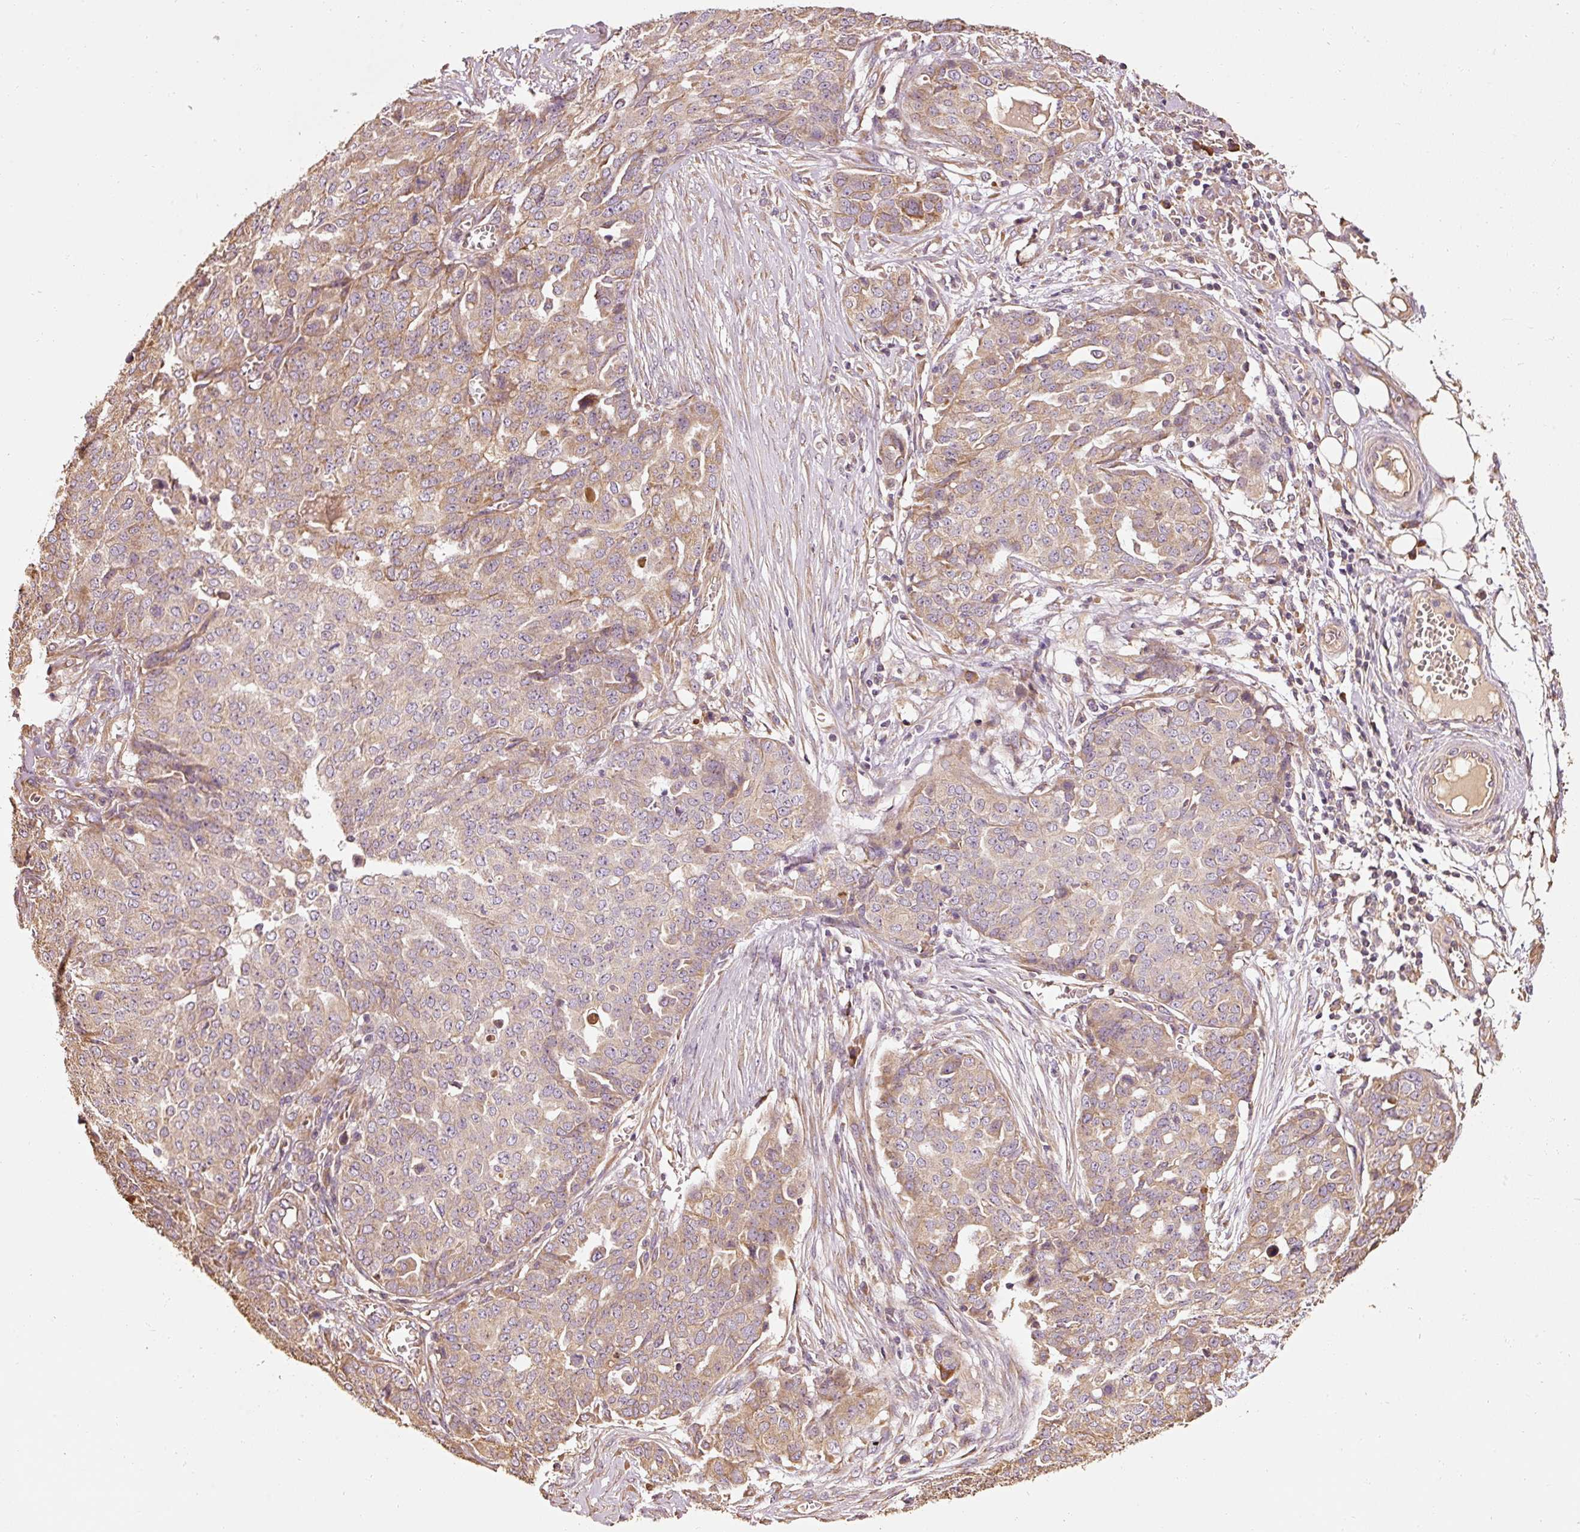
{"staining": {"intensity": "moderate", "quantity": "25%-75%", "location": "cytoplasmic/membranous"}, "tissue": "ovarian cancer", "cell_type": "Tumor cells", "image_type": "cancer", "snomed": [{"axis": "morphology", "description": "Cystadenocarcinoma, serous, NOS"}, {"axis": "topography", "description": "Soft tissue"}, {"axis": "topography", "description": "Ovary"}], "caption": "Immunohistochemical staining of human ovarian cancer displays moderate cytoplasmic/membranous protein staining in about 25%-75% of tumor cells. (DAB IHC with brightfield microscopy, high magnification).", "gene": "EFHC1", "patient": {"sex": "female", "age": 57}}